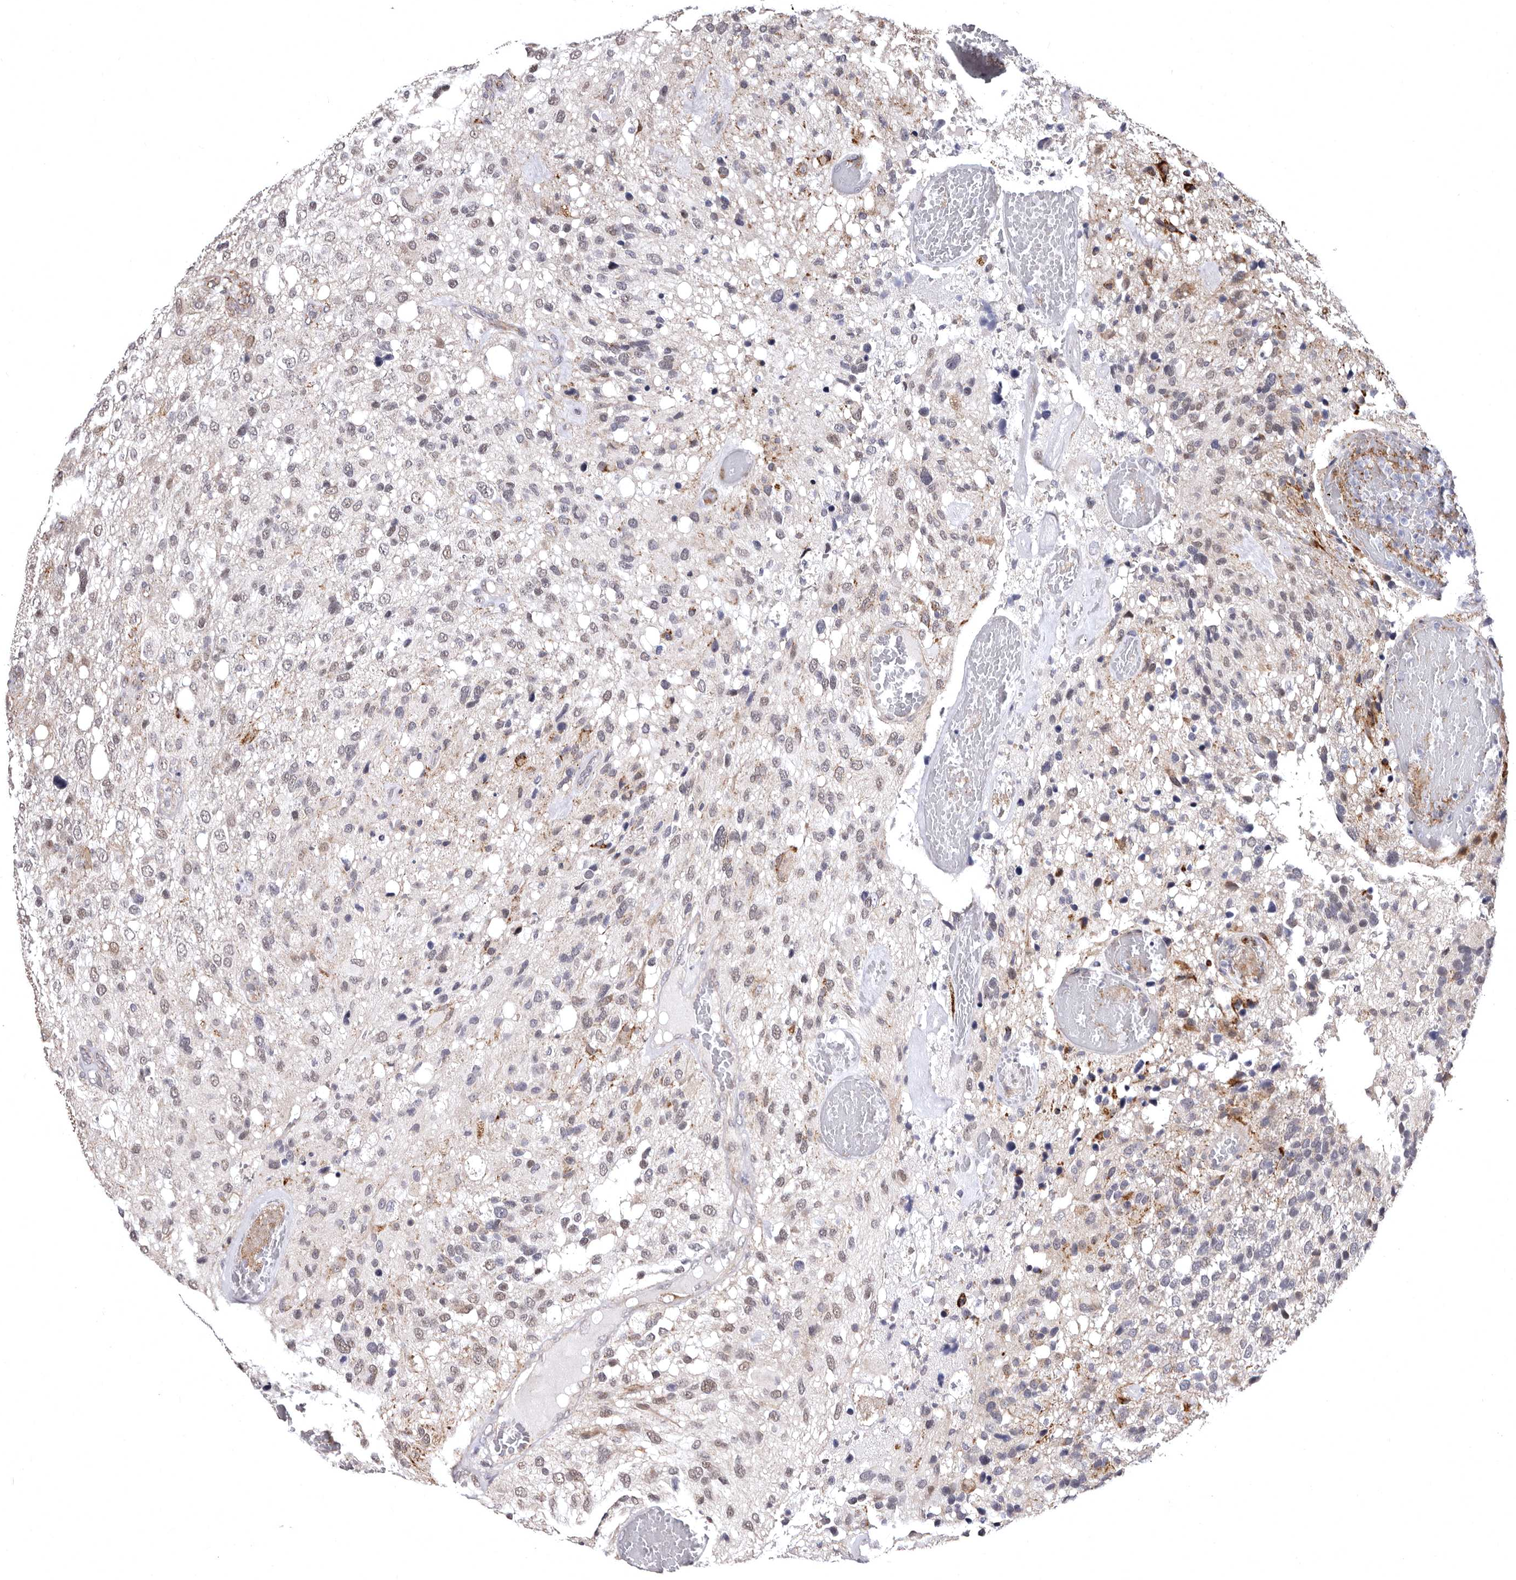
{"staining": {"intensity": "weak", "quantity": "25%-75%", "location": "nuclear"}, "tissue": "glioma", "cell_type": "Tumor cells", "image_type": "cancer", "snomed": [{"axis": "morphology", "description": "Glioma, malignant, High grade"}, {"axis": "topography", "description": "Brain"}], "caption": "An image of malignant glioma (high-grade) stained for a protein displays weak nuclear brown staining in tumor cells.", "gene": "PHF20L1", "patient": {"sex": "female", "age": 58}}